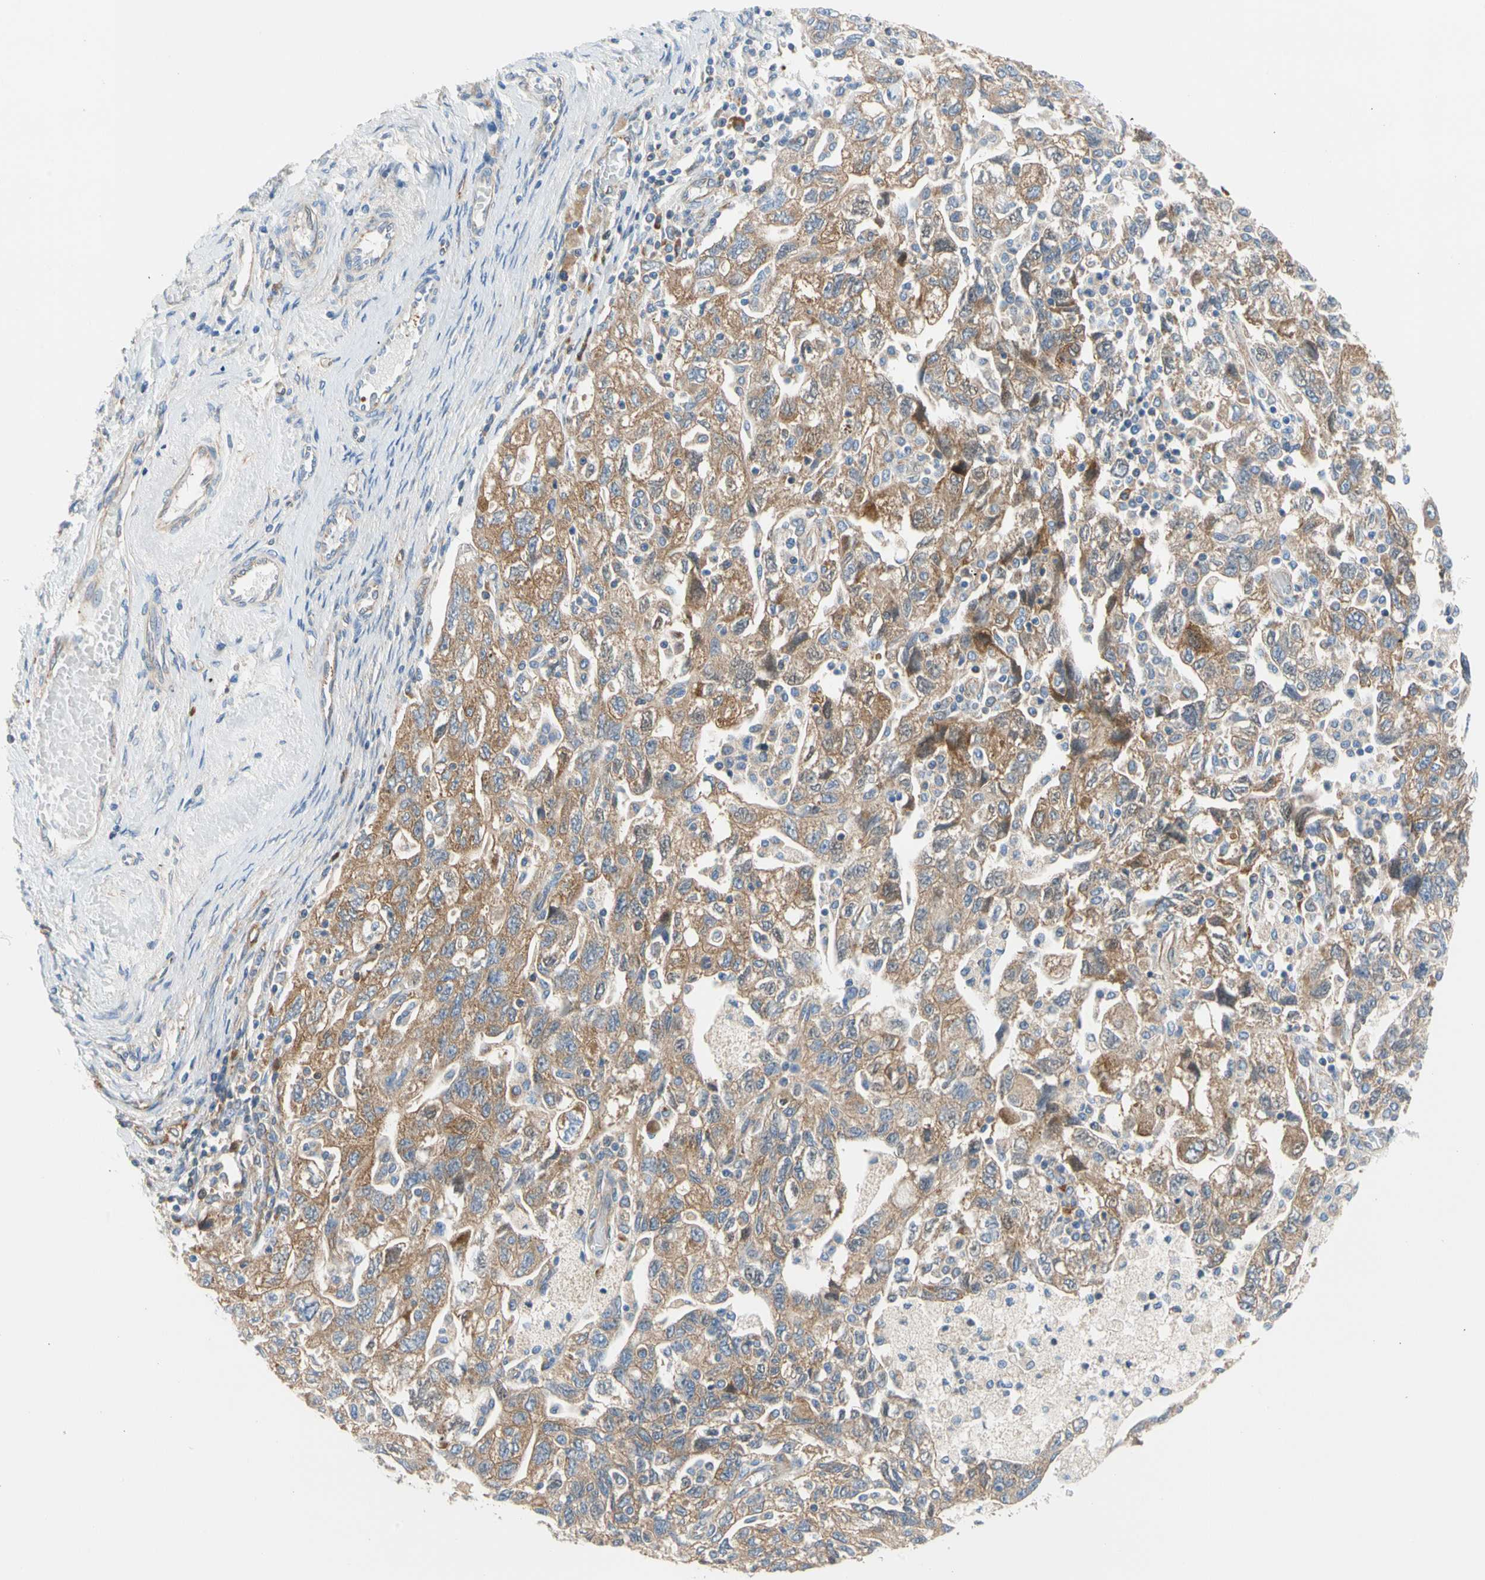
{"staining": {"intensity": "moderate", "quantity": ">75%", "location": "cytoplasmic/membranous"}, "tissue": "ovarian cancer", "cell_type": "Tumor cells", "image_type": "cancer", "snomed": [{"axis": "morphology", "description": "Carcinoma, NOS"}, {"axis": "morphology", "description": "Cystadenocarcinoma, serous, NOS"}, {"axis": "topography", "description": "Ovary"}], "caption": "Approximately >75% of tumor cells in ovarian serous cystadenocarcinoma show moderate cytoplasmic/membranous protein positivity as visualized by brown immunohistochemical staining.", "gene": "GPHN", "patient": {"sex": "female", "age": 69}}